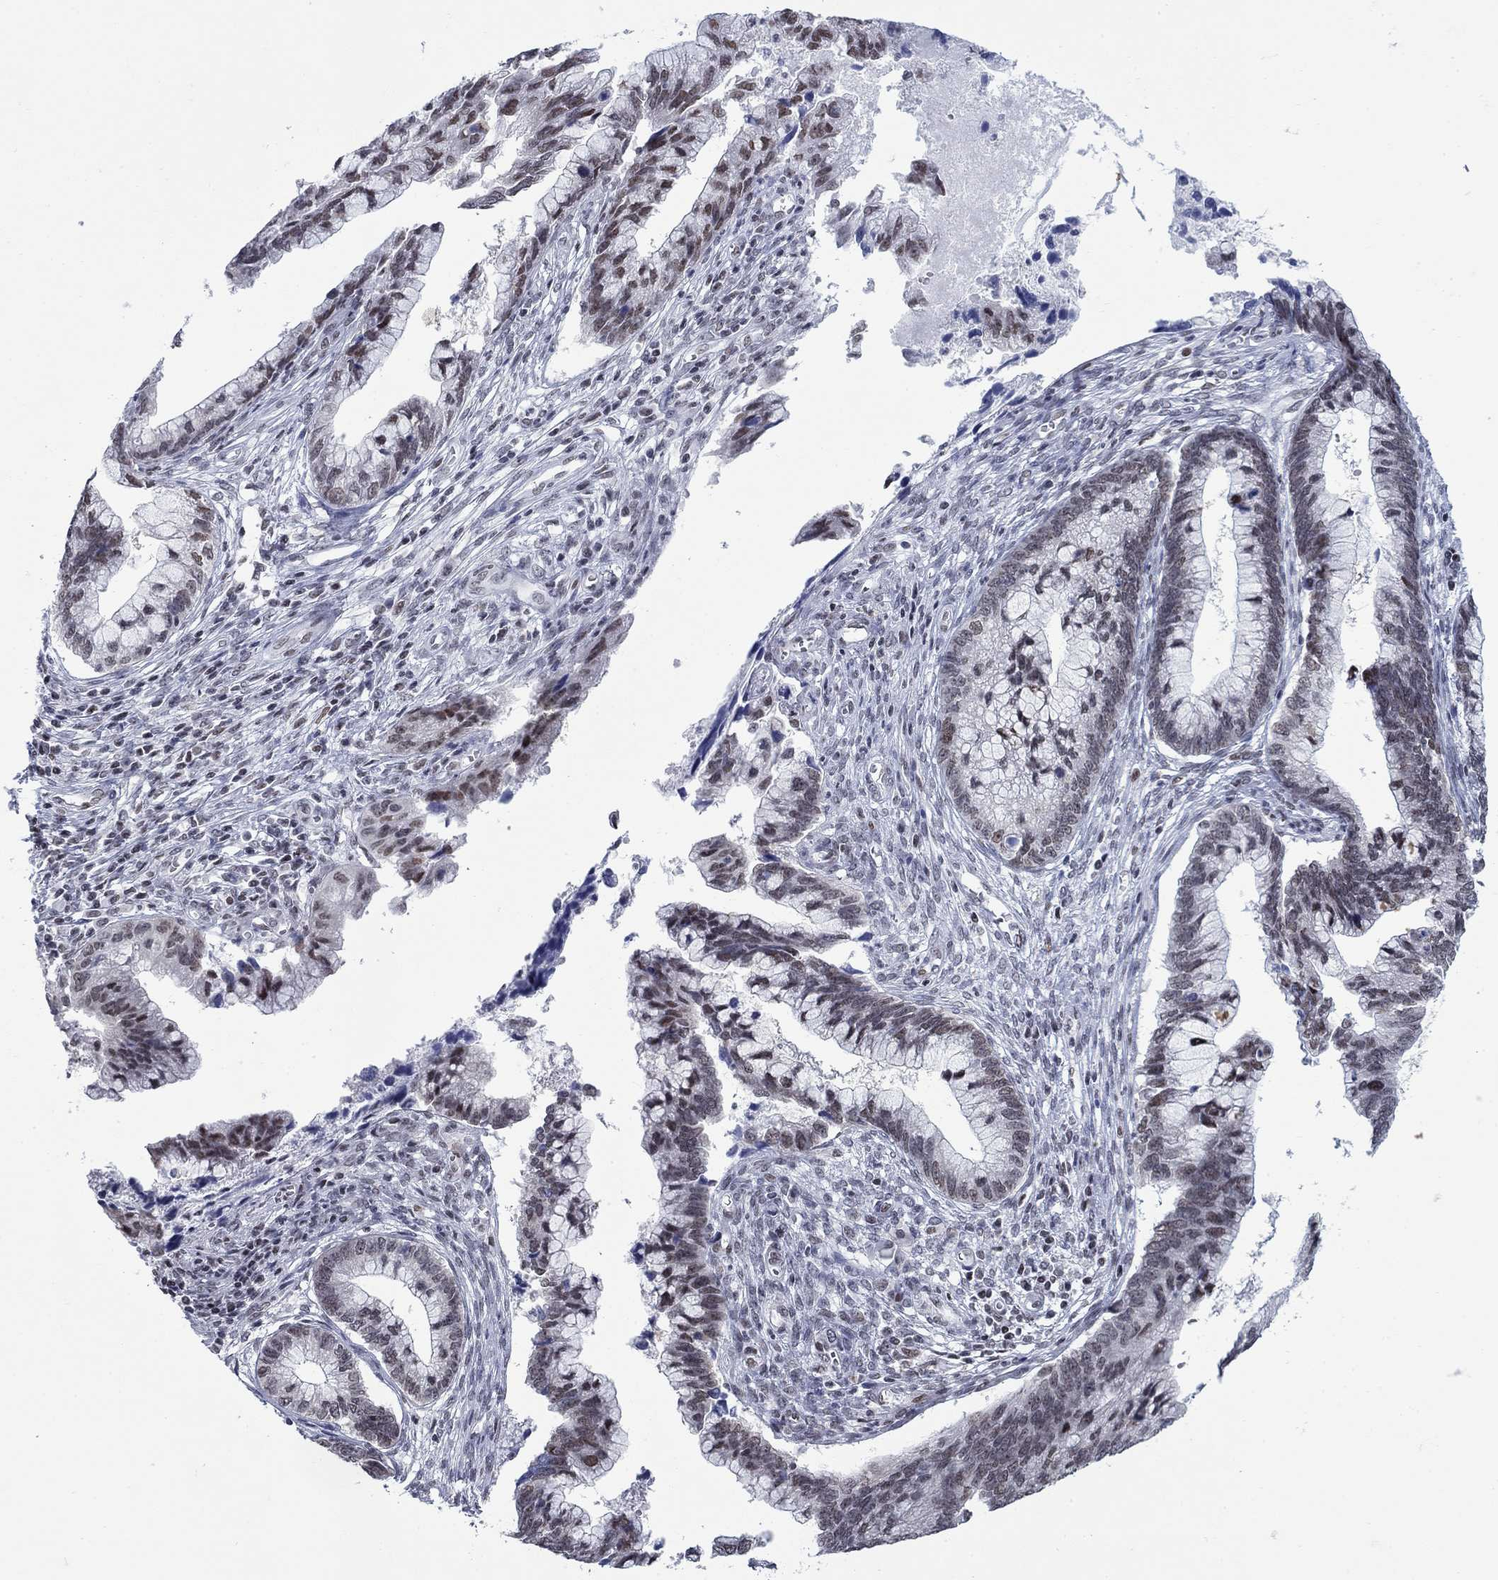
{"staining": {"intensity": "weak", "quantity": "<25%", "location": "nuclear"}, "tissue": "cervical cancer", "cell_type": "Tumor cells", "image_type": "cancer", "snomed": [{"axis": "morphology", "description": "Adenocarcinoma, NOS"}, {"axis": "topography", "description": "Cervix"}], "caption": "Immunohistochemical staining of human cervical cancer demonstrates no significant positivity in tumor cells. Nuclei are stained in blue.", "gene": "NPAS3", "patient": {"sex": "female", "age": 44}}